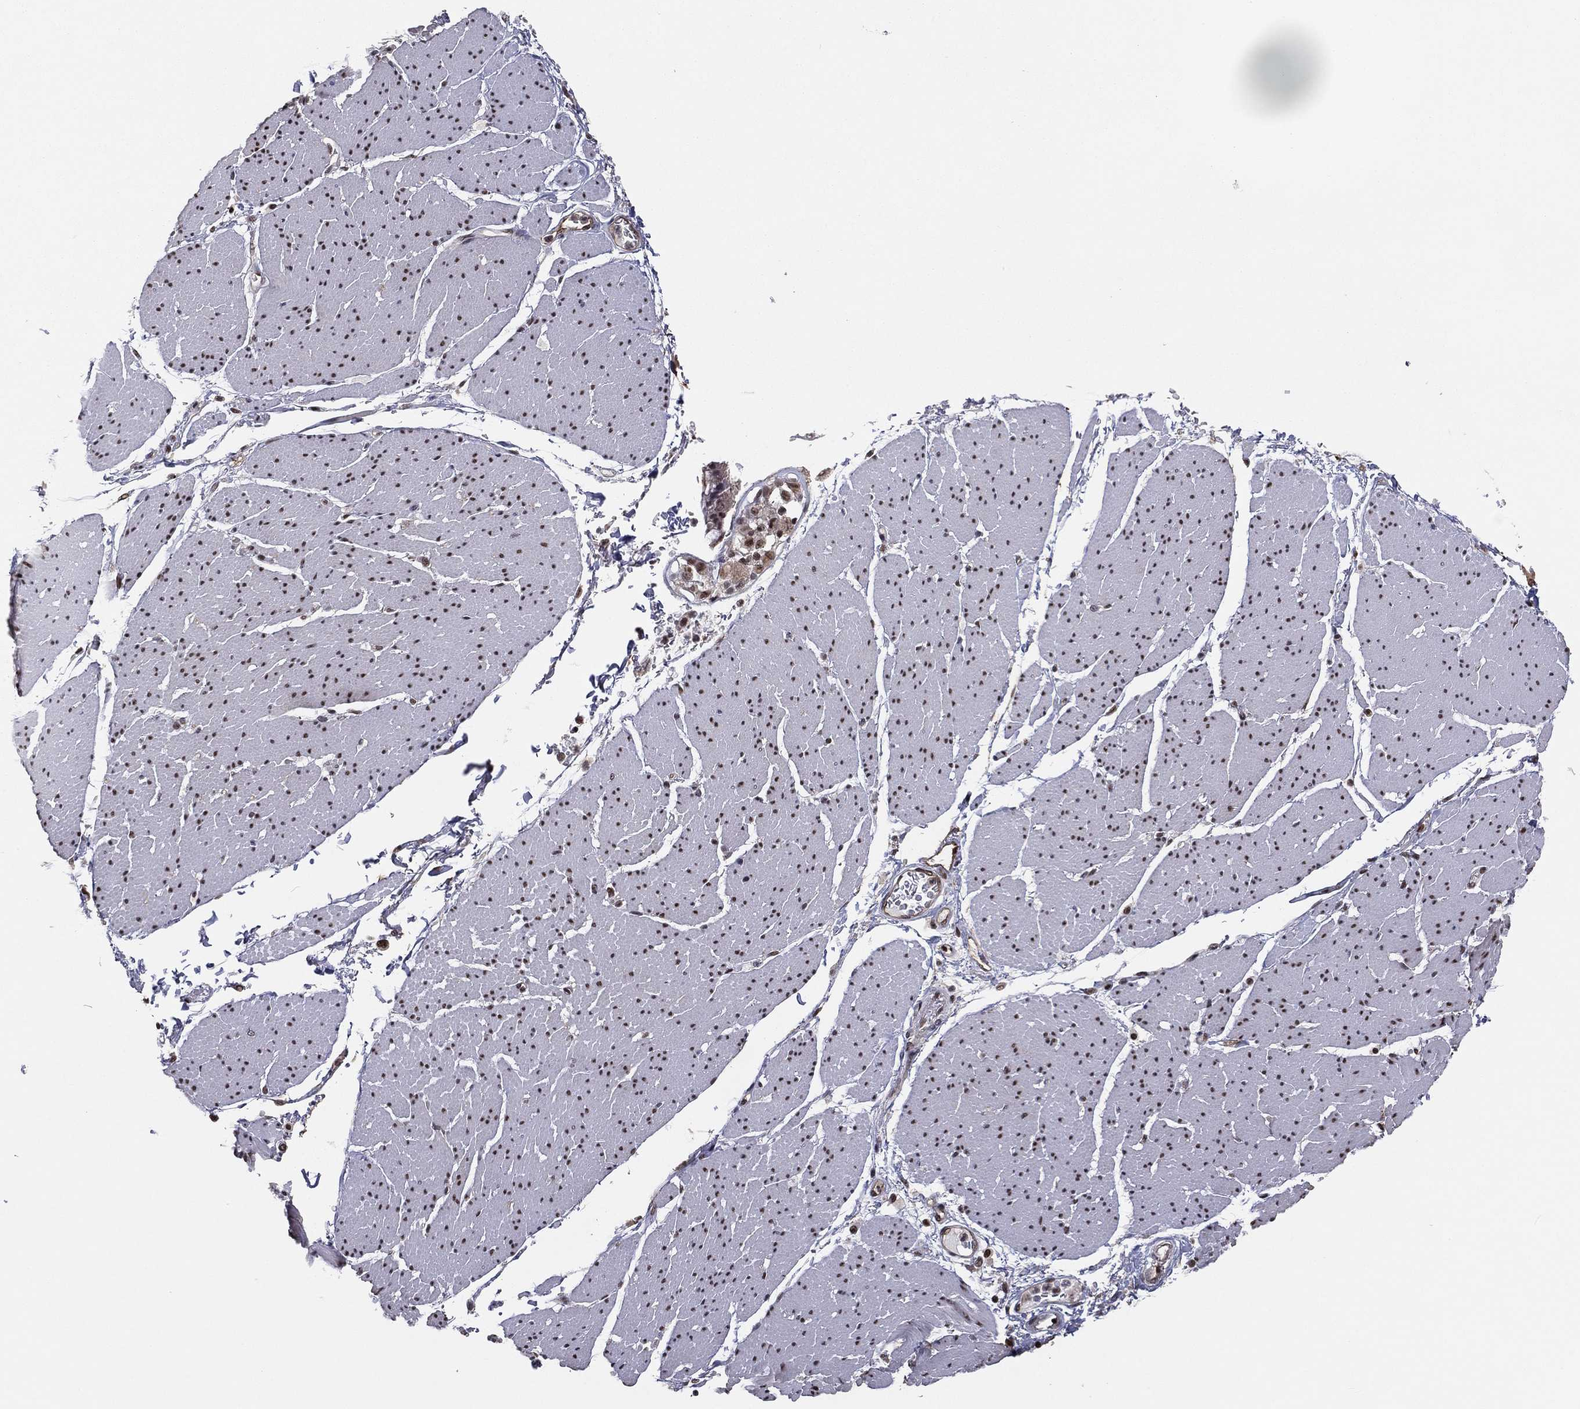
{"staining": {"intensity": "strong", "quantity": ">75%", "location": "nuclear"}, "tissue": "smooth muscle", "cell_type": "Smooth muscle cells", "image_type": "normal", "snomed": [{"axis": "morphology", "description": "Normal tissue, NOS"}, {"axis": "topography", "description": "Smooth muscle"}, {"axis": "topography", "description": "Anal"}], "caption": "Brown immunohistochemical staining in benign smooth muscle reveals strong nuclear expression in approximately >75% of smooth muscle cells.", "gene": "GPALPP1", "patient": {"sex": "male", "age": 83}}